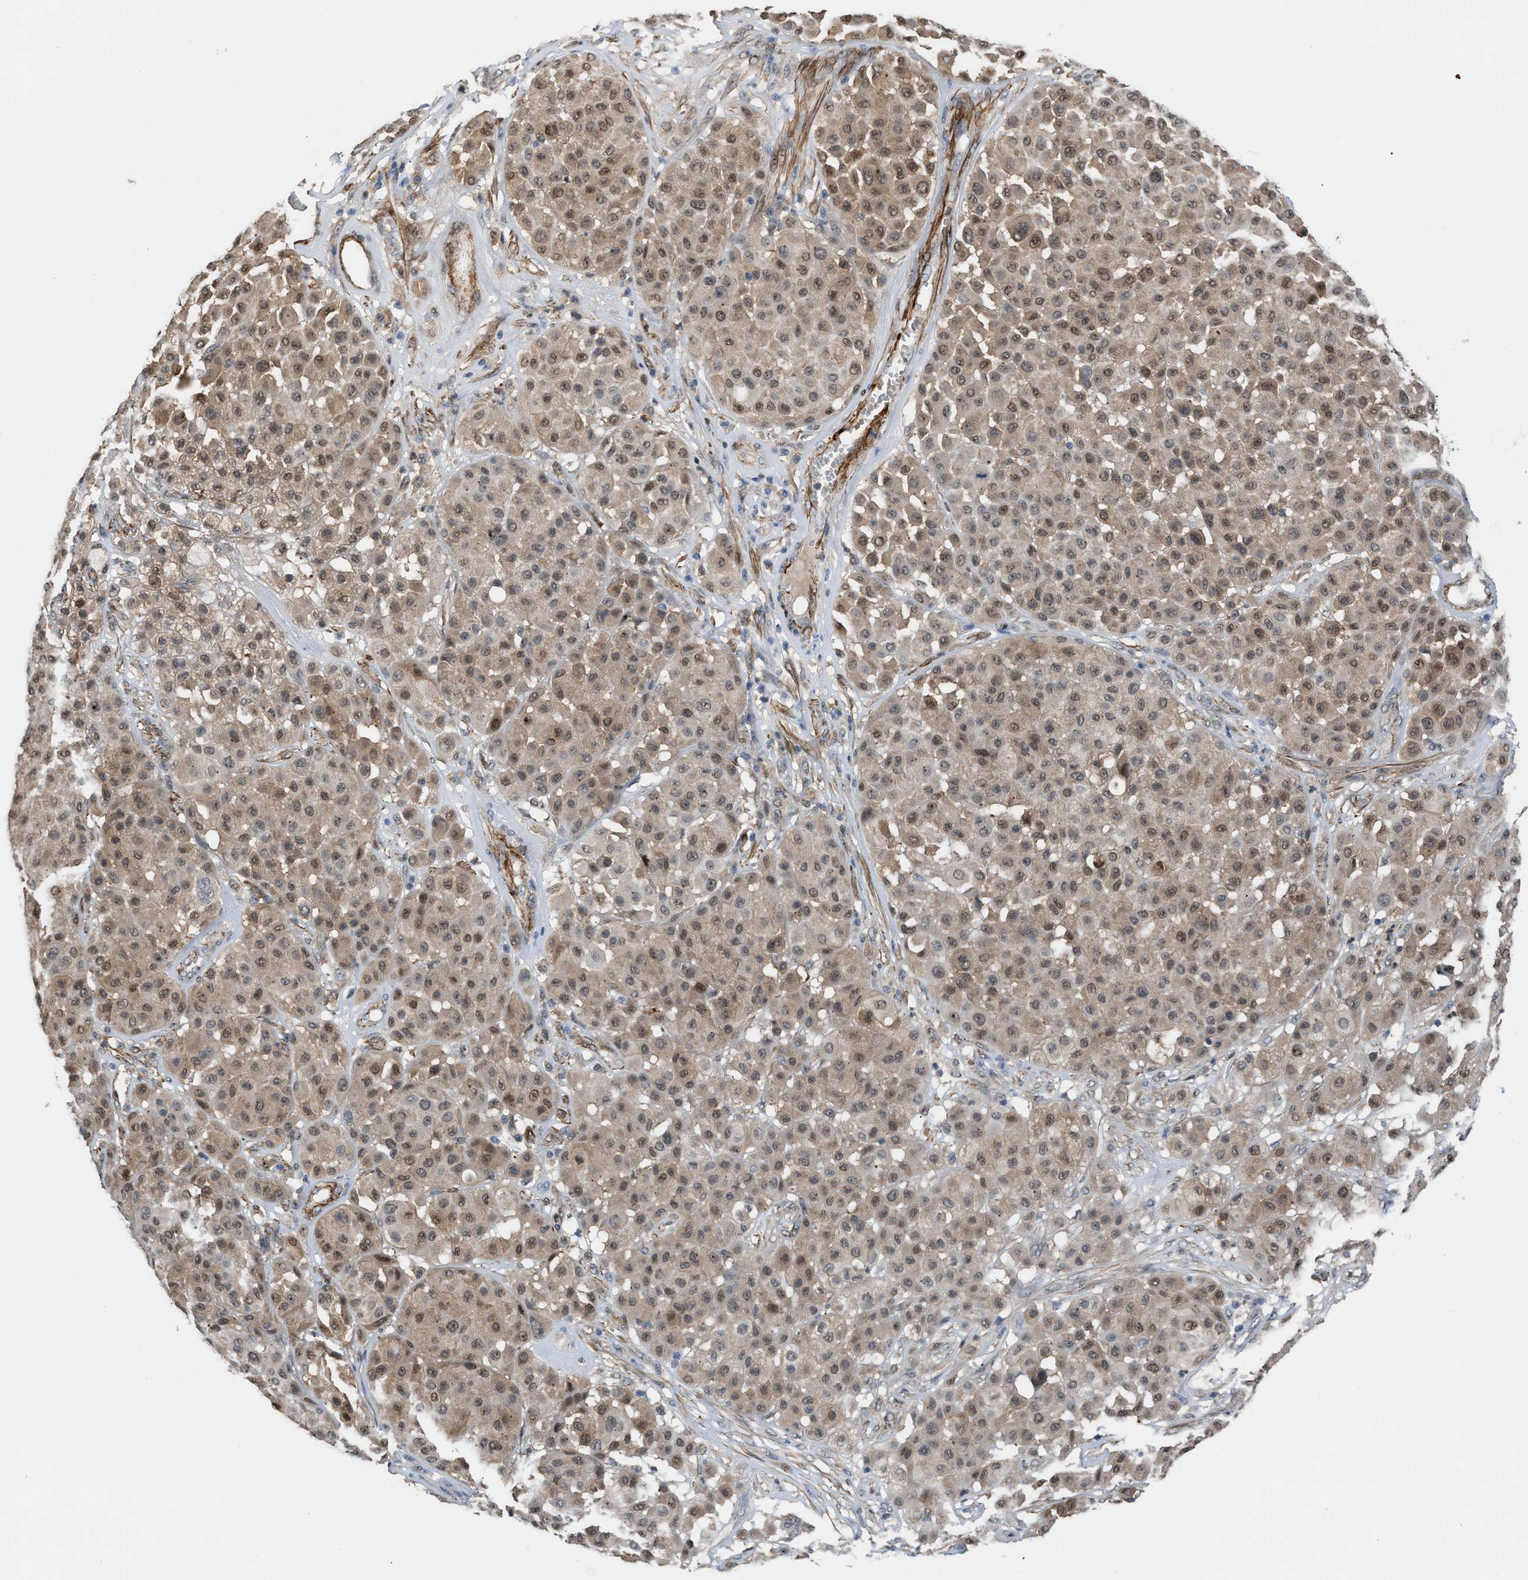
{"staining": {"intensity": "moderate", "quantity": ">75%", "location": "cytoplasmic/membranous,nuclear"}, "tissue": "melanoma", "cell_type": "Tumor cells", "image_type": "cancer", "snomed": [{"axis": "morphology", "description": "Malignant melanoma, Metastatic site"}, {"axis": "topography", "description": "Soft tissue"}], "caption": "An immunohistochemistry image of tumor tissue is shown. Protein staining in brown labels moderate cytoplasmic/membranous and nuclear positivity in malignant melanoma (metastatic site) within tumor cells.", "gene": "NQO2", "patient": {"sex": "male", "age": 41}}